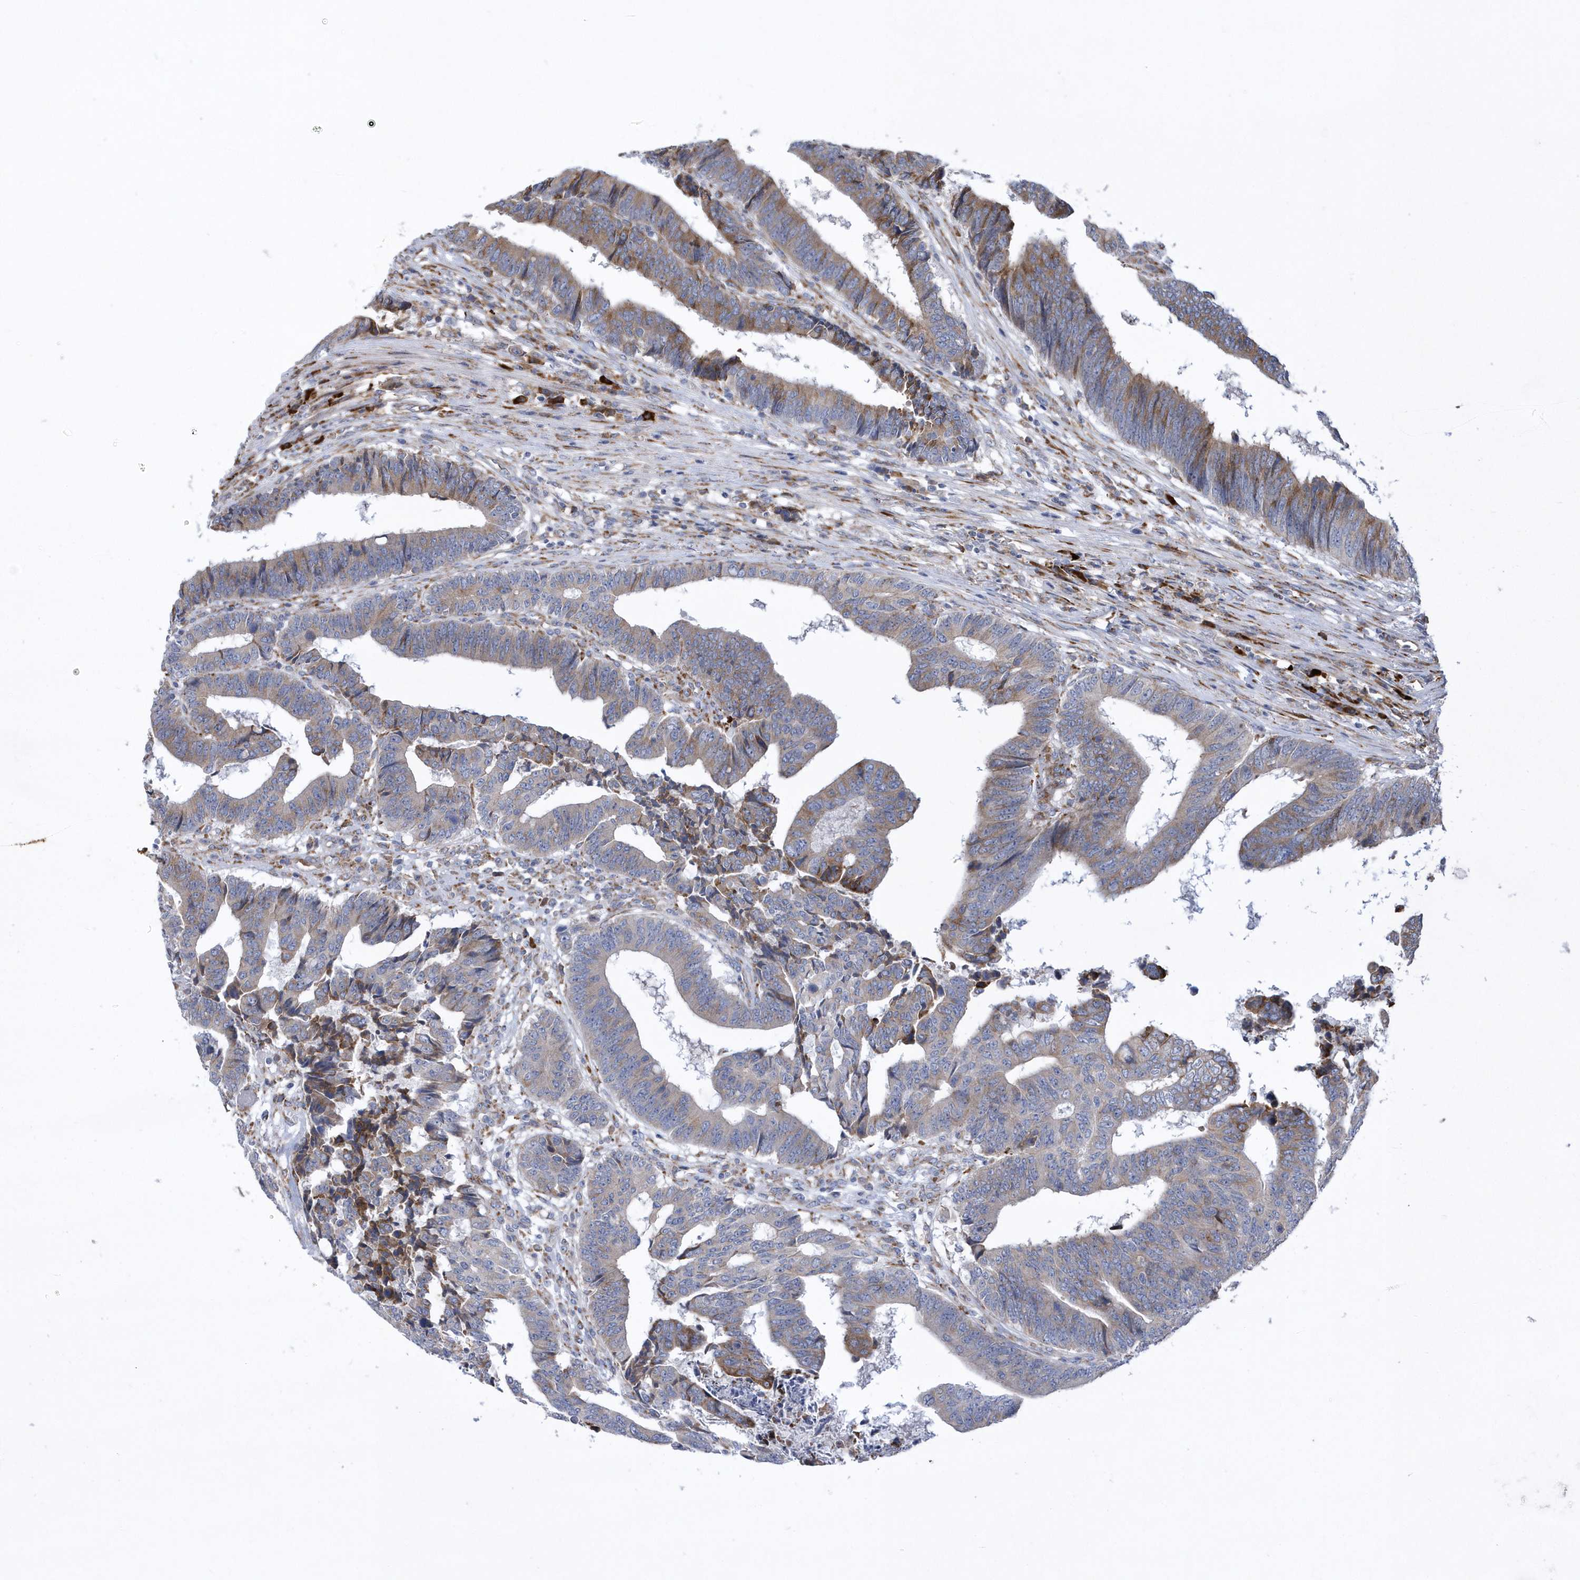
{"staining": {"intensity": "moderate", "quantity": "<25%", "location": "cytoplasmic/membranous"}, "tissue": "colorectal cancer", "cell_type": "Tumor cells", "image_type": "cancer", "snomed": [{"axis": "morphology", "description": "Adenocarcinoma, NOS"}, {"axis": "topography", "description": "Rectum"}], "caption": "Adenocarcinoma (colorectal) tissue shows moderate cytoplasmic/membranous positivity in approximately <25% of tumor cells, visualized by immunohistochemistry. Using DAB (3,3'-diaminobenzidine) (brown) and hematoxylin (blue) stains, captured at high magnification using brightfield microscopy.", "gene": "MED31", "patient": {"sex": "male", "age": 84}}